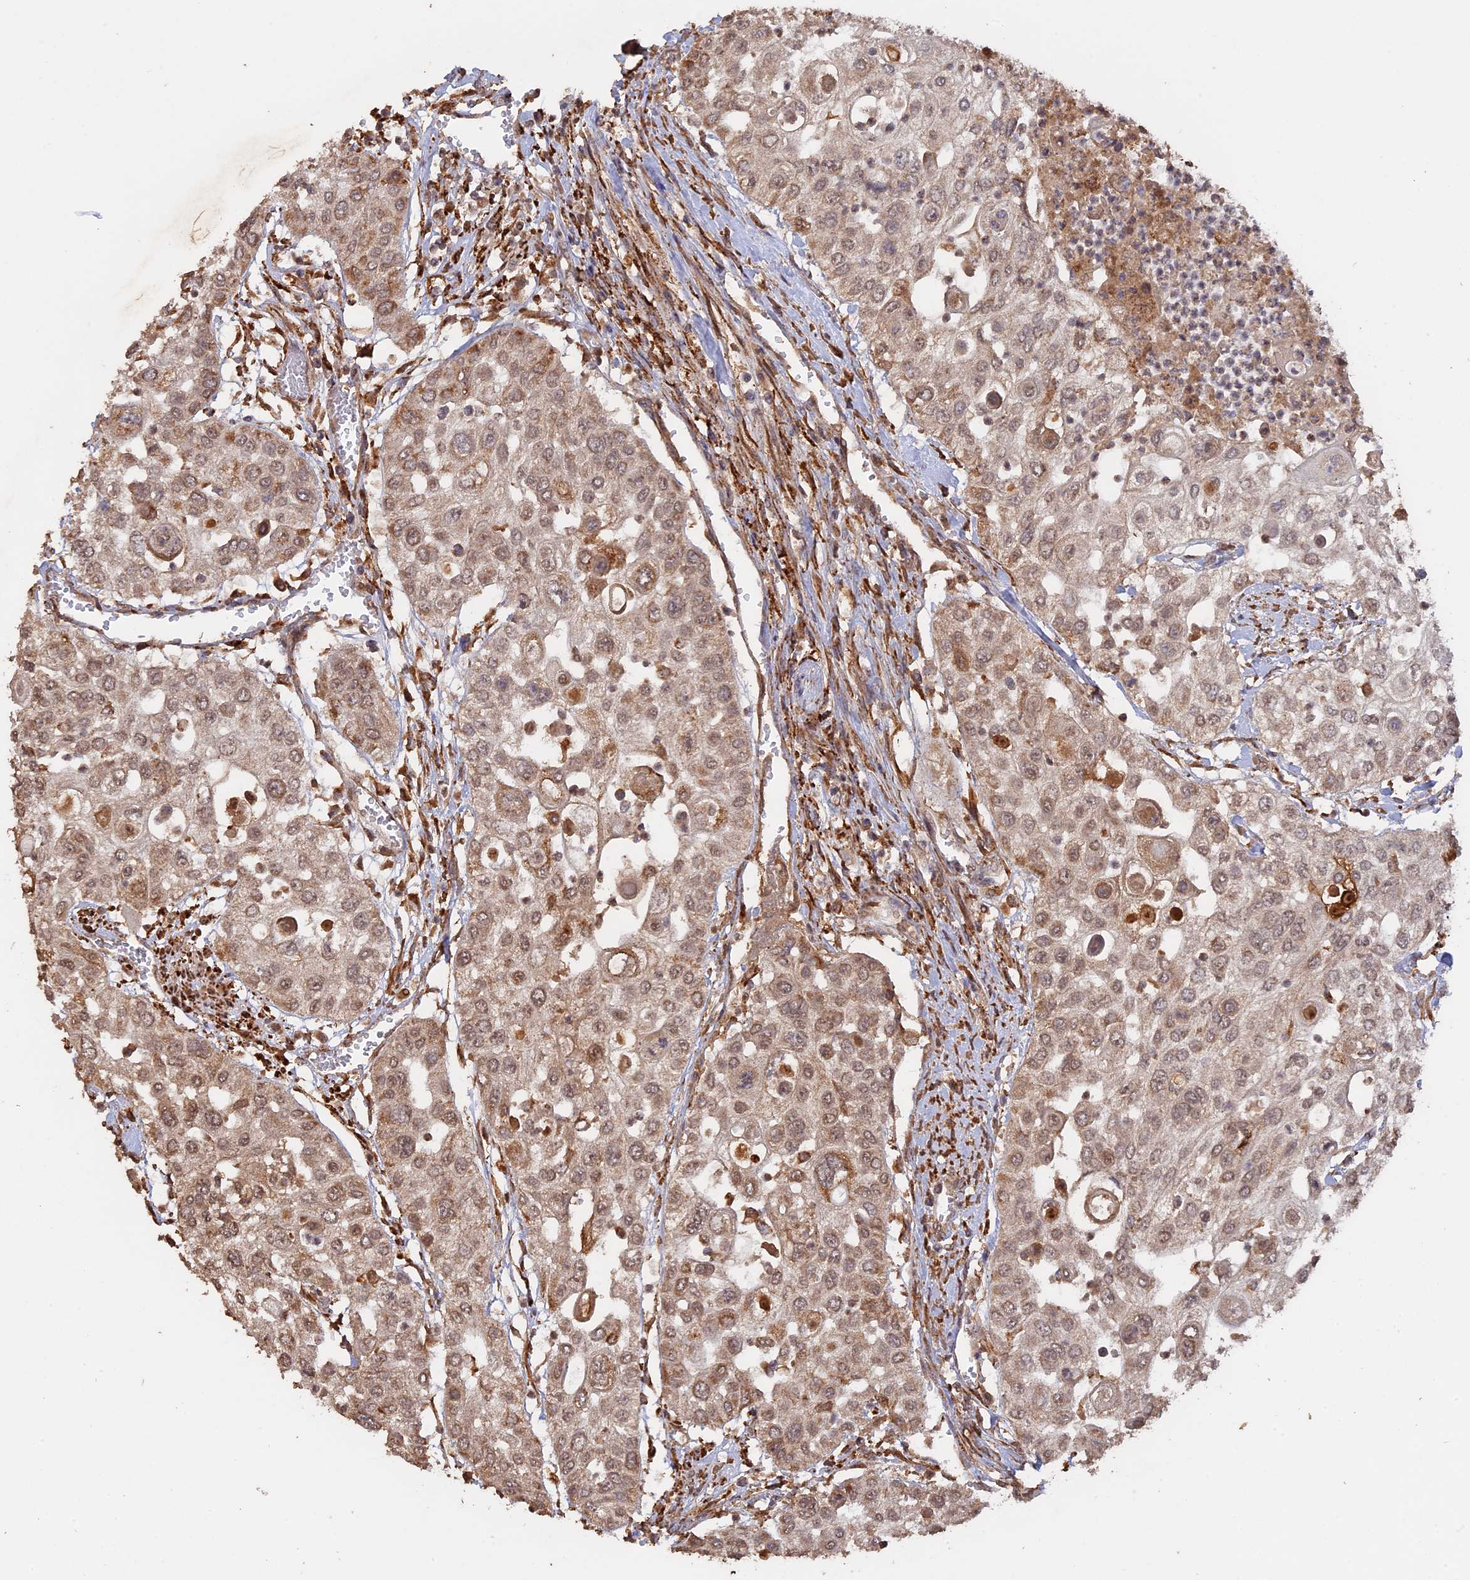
{"staining": {"intensity": "moderate", "quantity": ">75%", "location": "cytoplasmic/membranous,nuclear"}, "tissue": "urothelial cancer", "cell_type": "Tumor cells", "image_type": "cancer", "snomed": [{"axis": "morphology", "description": "Urothelial carcinoma, High grade"}, {"axis": "topography", "description": "Urinary bladder"}], "caption": "IHC (DAB) staining of high-grade urothelial carcinoma shows moderate cytoplasmic/membranous and nuclear protein staining in approximately >75% of tumor cells.", "gene": "FAM210B", "patient": {"sex": "female", "age": 79}}